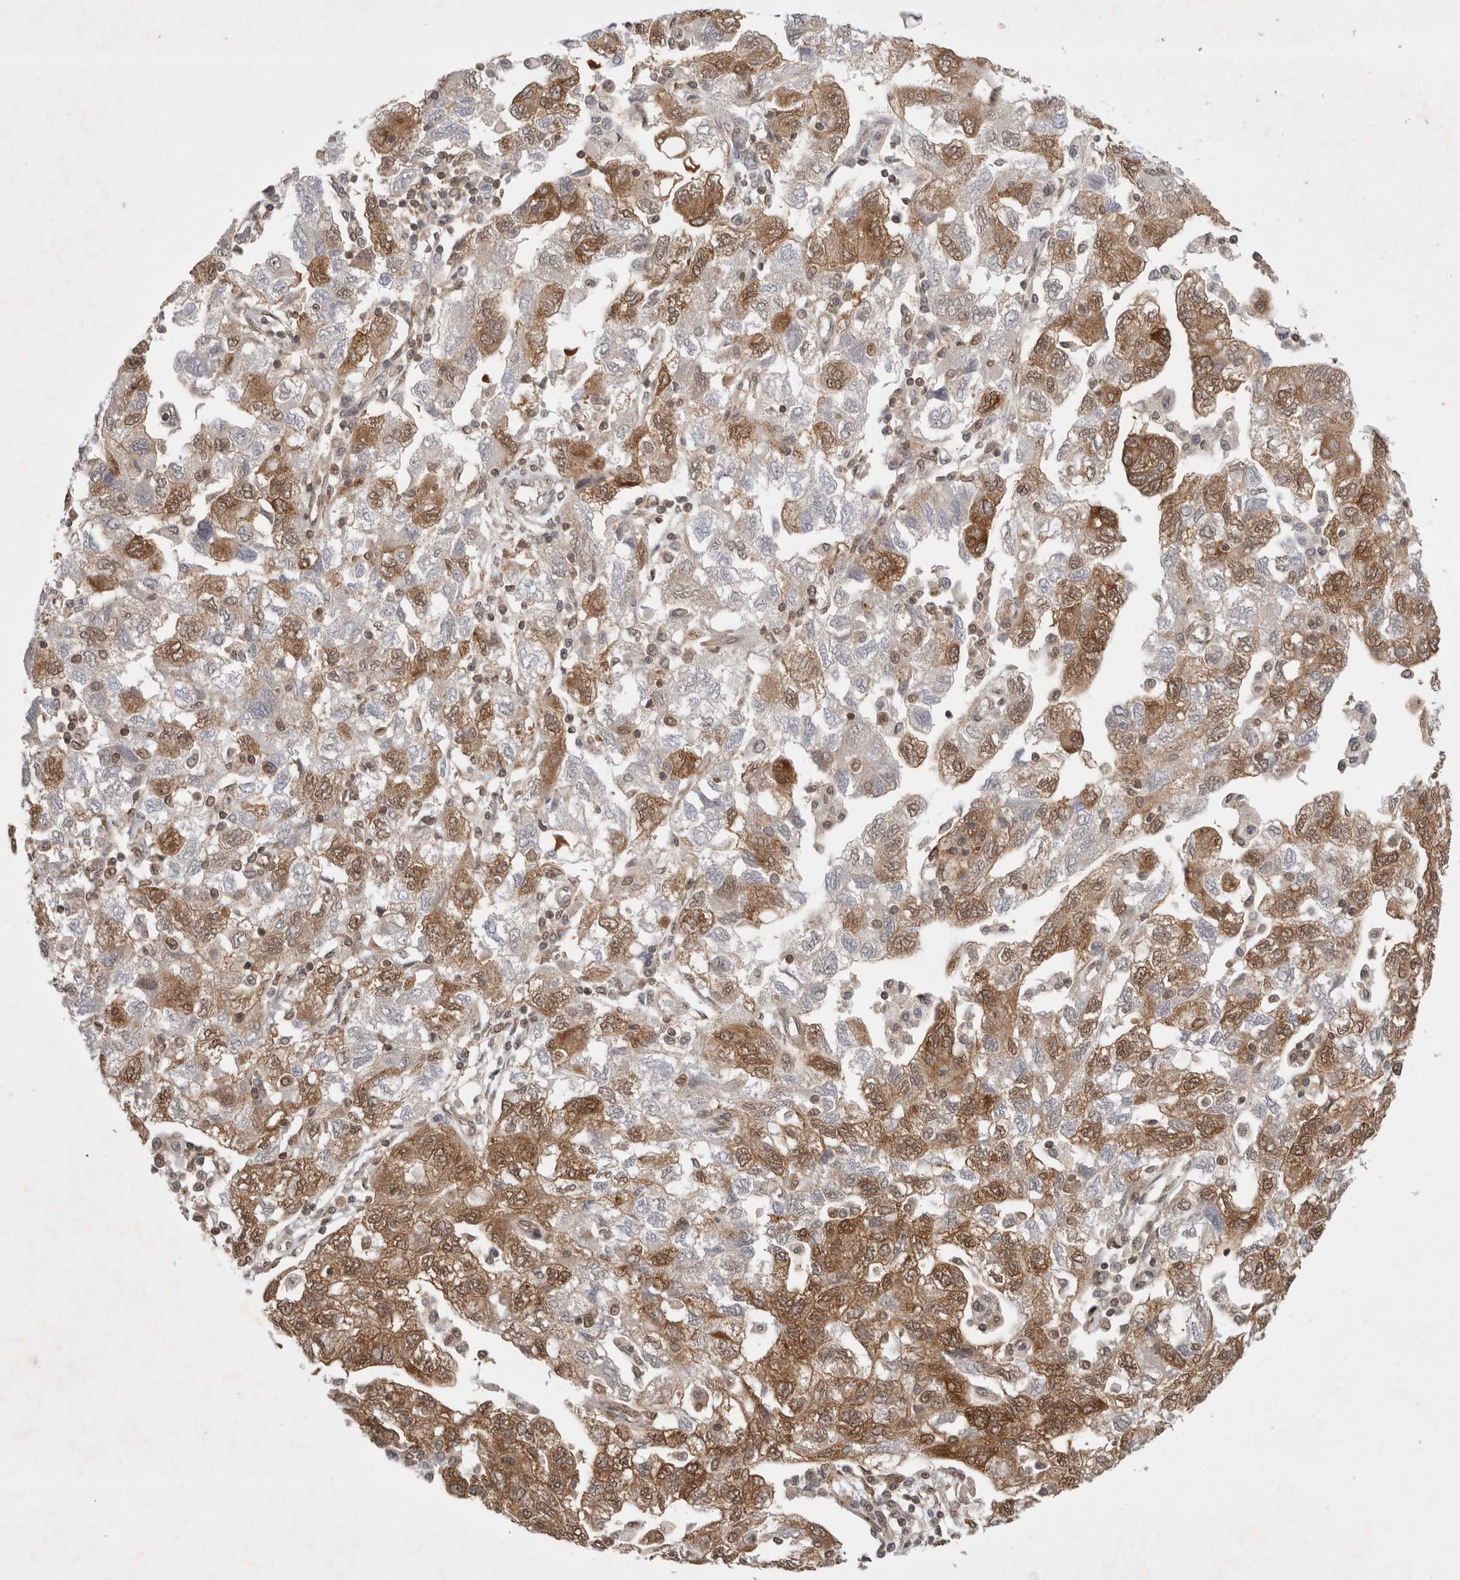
{"staining": {"intensity": "moderate", "quantity": ">75%", "location": "cytoplasmic/membranous,nuclear"}, "tissue": "ovarian cancer", "cell_type": "Tumor cells", "image_type": "cancer", "snomed": [{"axis": "morphology", "description": "Carcinoma, NOS"}, {"axis": "morphology", "description": "Cystadenocarcinoma, serous, NOS"}, {"axis": "topography", "description": "Ovary"}], "caption": "This photomicrograph reveals immunohistochemistry (IHC) staining of human ovarian cancer, with medium moderate cytoplasmic/membranous and nuclear positivity in approximately >75% of tumor cells.", "gene": "WIPF2", "patient": {"sex": "female", "age": 69}}